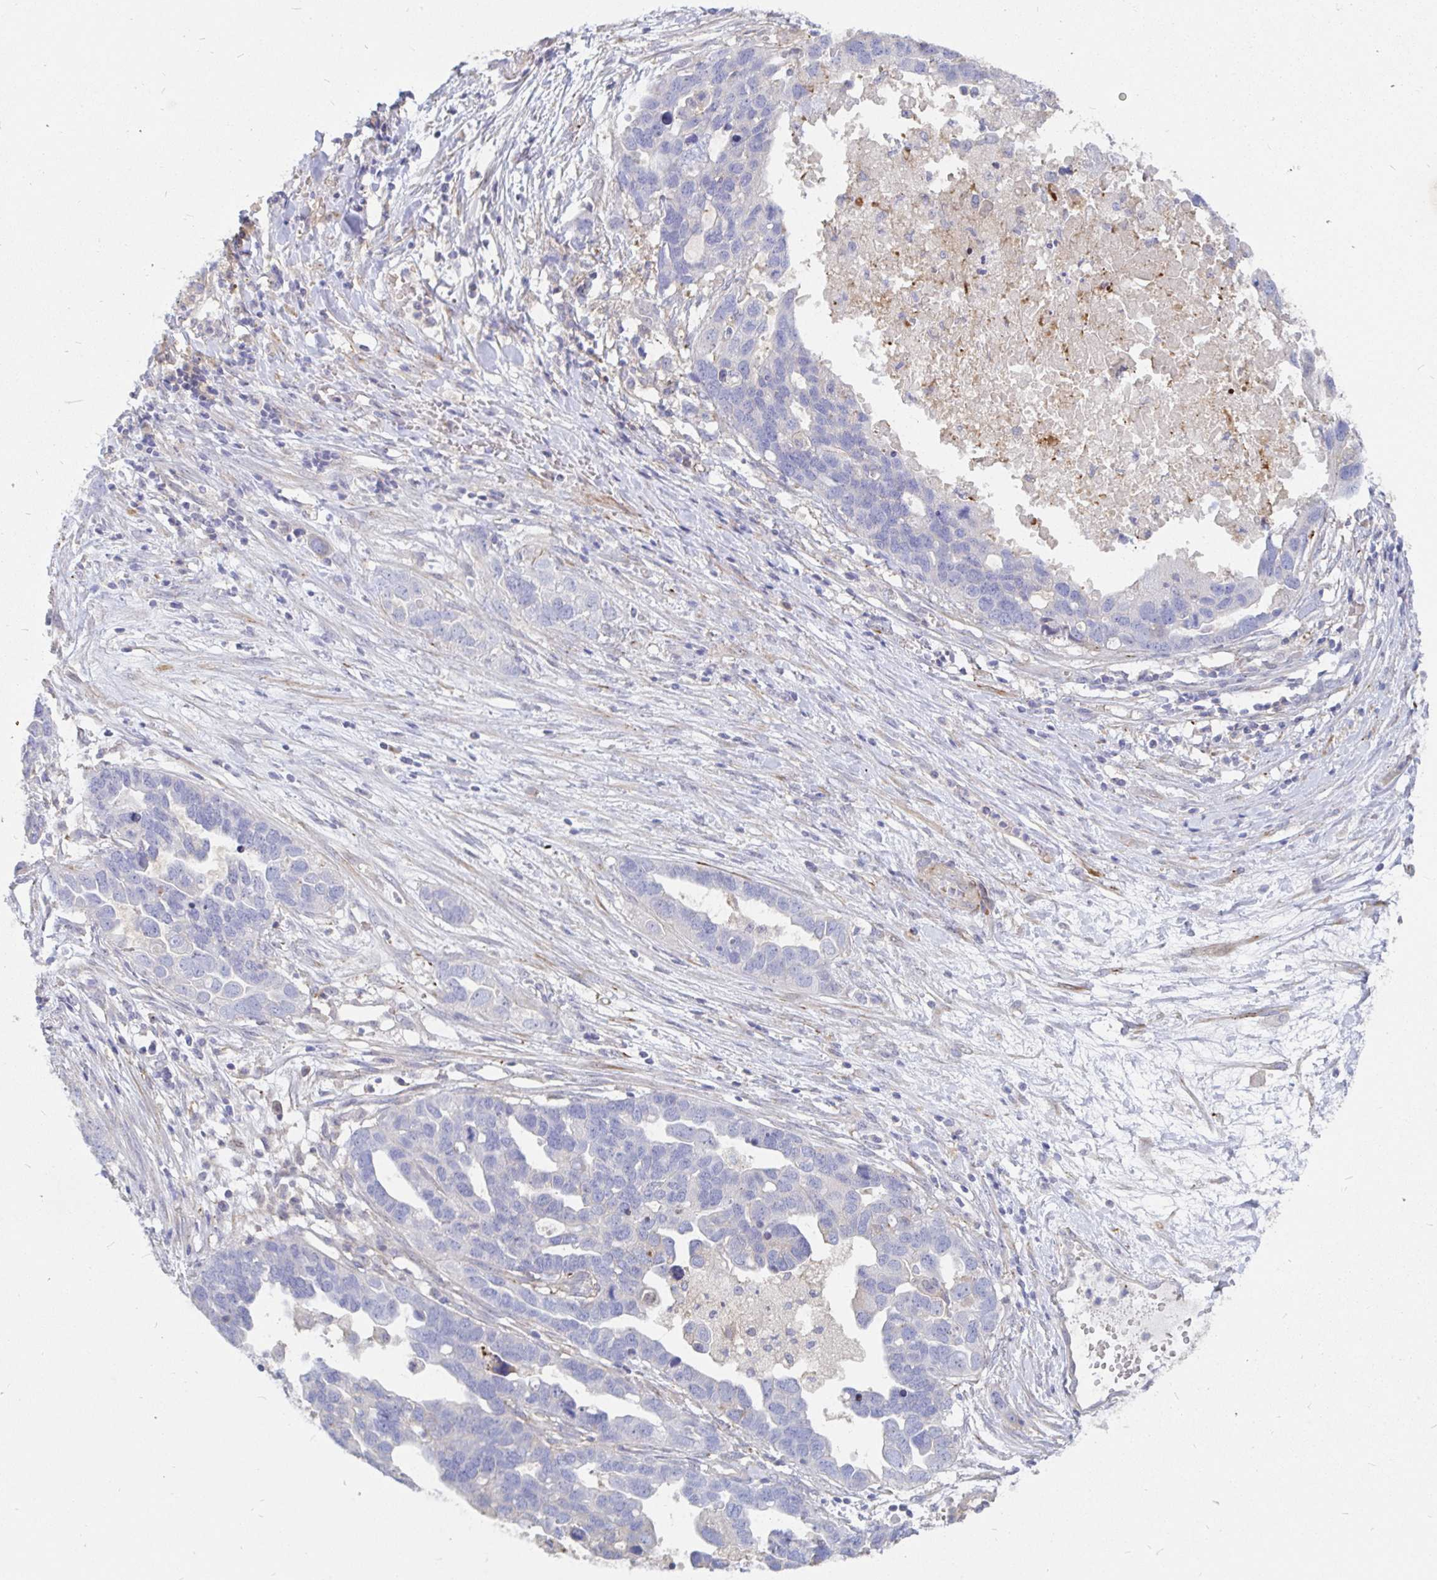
{"staining": {"intensity": "negative", "quantity": "none", "location": "none"}, "tissue": "ovarian cancer", "cell_type": "Tumor cells", "image_type": "cancer", "snomed": [{"axis": "morphology", "description": "Cystadenocarcinoma, serous, NOS"}, {"axis": "topography", "description": "Ovary"}], "caption": "Immunohistochemistry of human ovarian cancer (serous cystadenocarcinoma) demonstrates no positivity in tumor cells.", "gene": "KCTD19", "patient": {"sex": "female", "age": 54}}